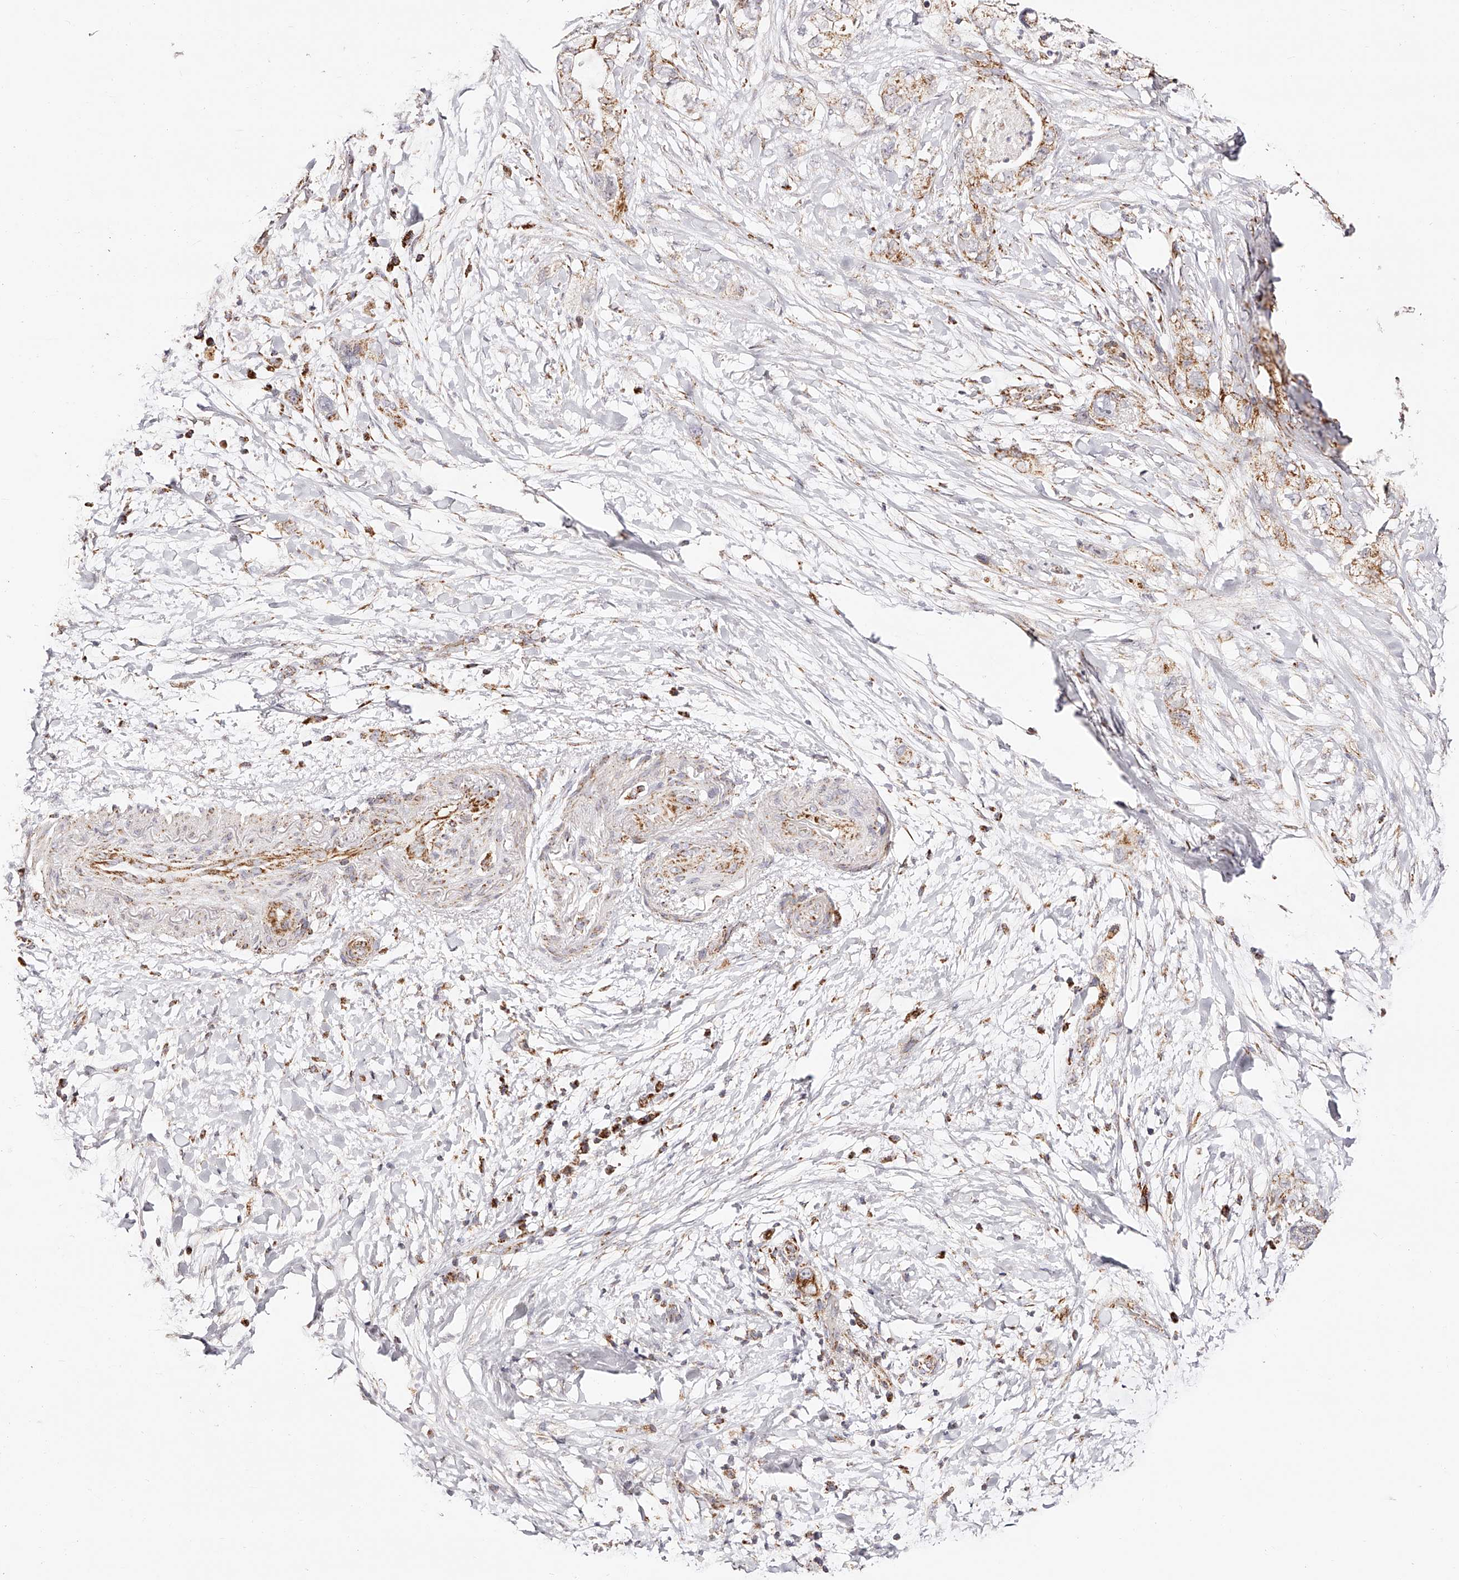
{"staining": {"intensity": "moderate", "quantity": "25%-75%", "location": "cytoplasmic/membranous"}, "tissue": "pancreatic cancer", "cell_type": "Tumor cells", "image_type": "cancer", "snomed": [{"axis": "morphology", "description": "Adenocarcinoma, NOS"}, {"axis": "topography", "description": "Pancreas"}], "caption": "DAB (3,3'-diaminobenzidine) immunohistochemical staining of pancreatic cancer reveals moderate cytoplasmic/membranous protein positivity in about 25%-75% of tumor cells.", "gene": "NDUFV3", "patient": {"sex": "female", "age": 73}}